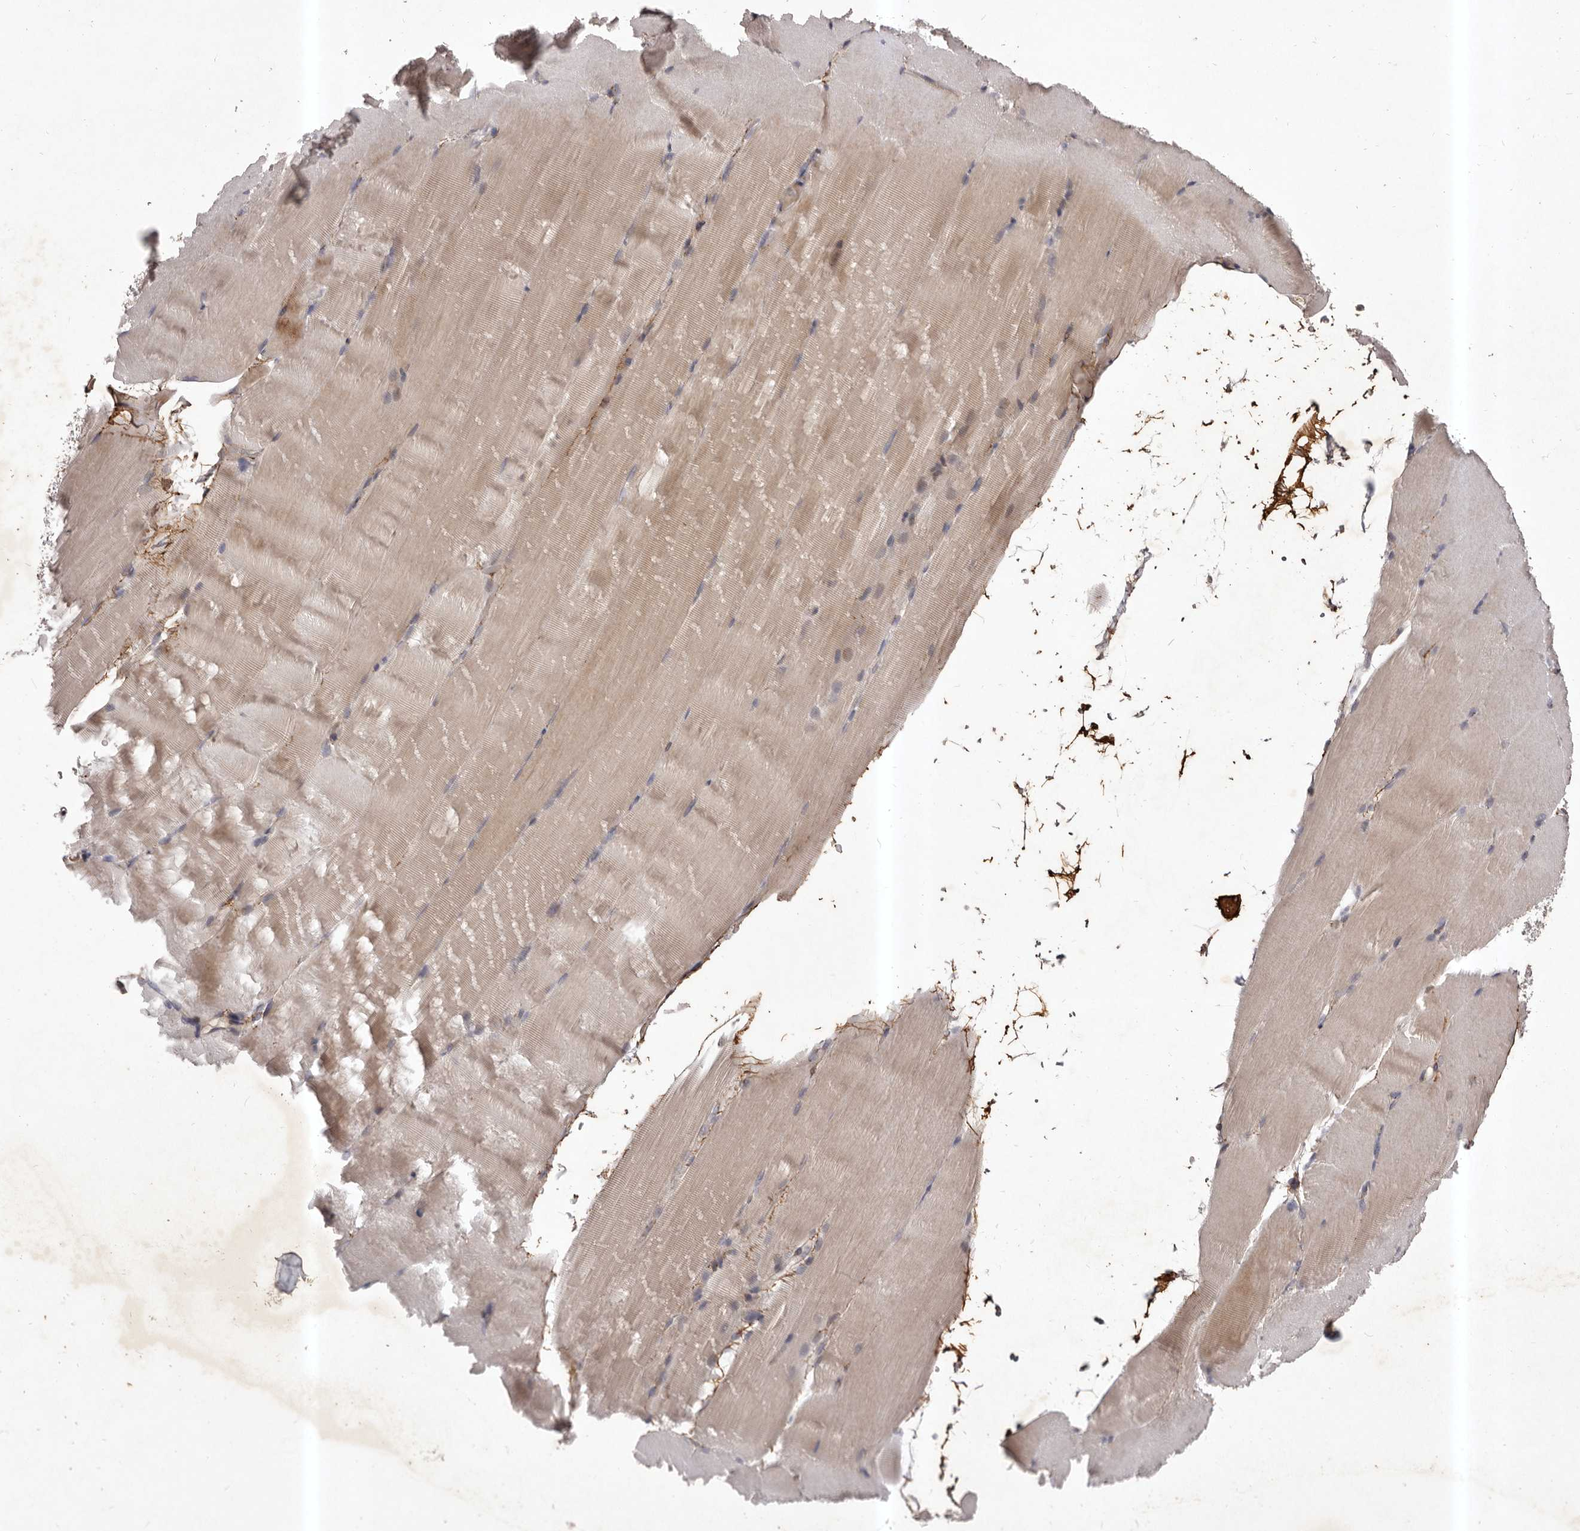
{"staining": {"intensity": "weak", "quantity": "25%-75%", "location": "cytoplasmic/membranous"}, "tissue": "skeletal muscle", "cell_type": "Myocytes", "image_type": "normal", "snomed": [{"axis": "morphology", "description": "Normal tissue, NOS"}, {"axis": "topography", "description": "Skeletal muscle"}, {"axis": "topography", "description": "Parathyroid gland"}], "caption": "High-magnification brightfield microscopy of unremarkable skeletal muscle stained with DAB (brown) and counterstained with hematoxylin (blue). myocytes exhibit weak cytoplasmic/membranous positivity is seen in about25%-75% of cells. (brown staining indicates protein expression, while blue staining denotes nuclei).", "gene": "HBS1L", "patient": {"sex": "female", "age": 37}}